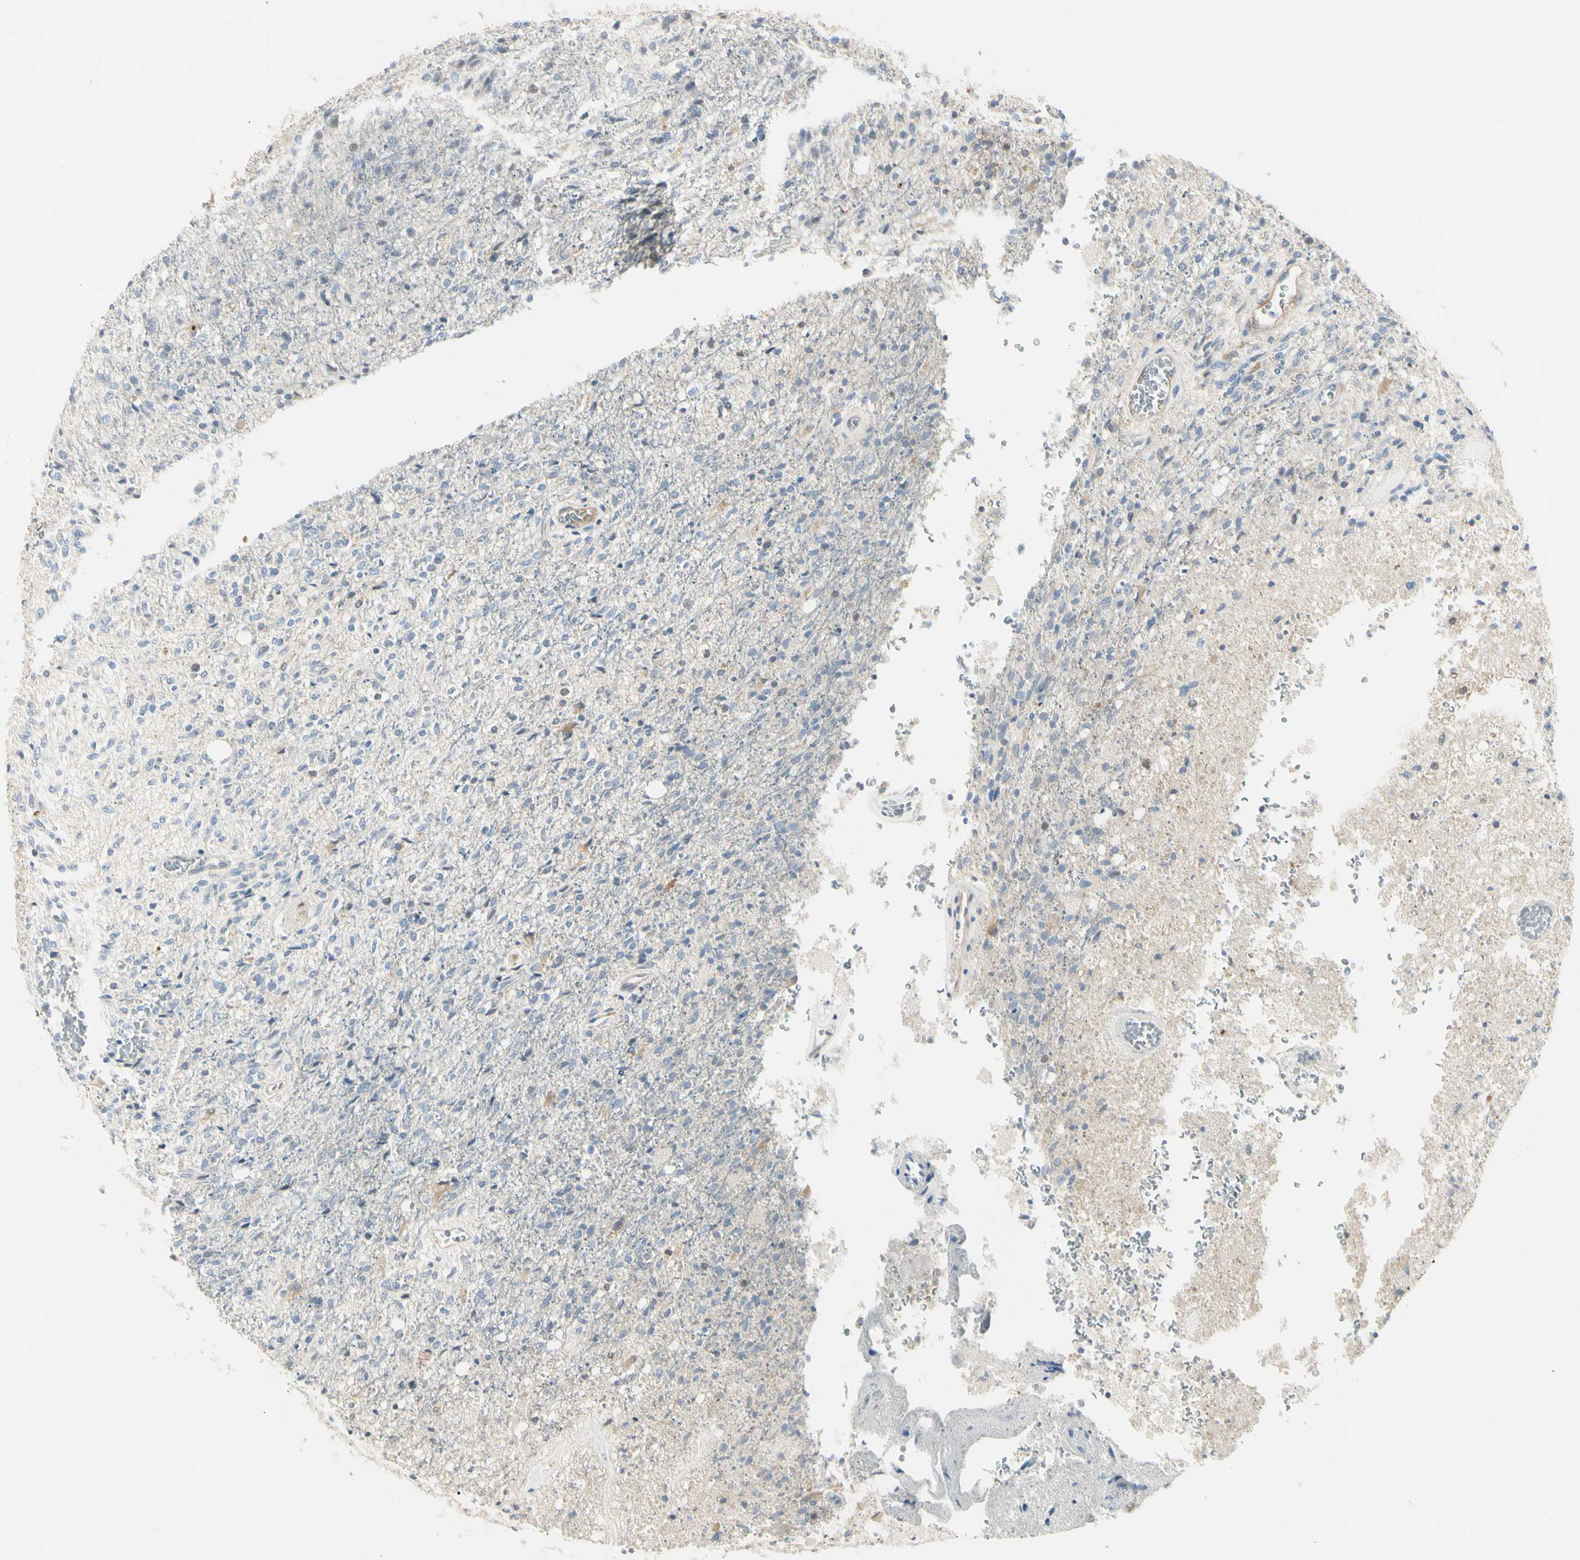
{"staining": {"intensity": "negative", "quantity": "none", "location": "none"}, "tissue": "glioma", "cell_type": "Tumor cells", "image_type": "cancer", "snomed": [{"axis": "morphology", "description": "Normal tissue, NOS"}, {"axis": "morphology", "description": "Glioma, malignant, High grade"}, {"axis": "topography", "description": "Cerebral cortex"}], "caption": "Immunohistochemistry image of human glioma stained for a protein (brown), which displays no expression in tumor cells. (DAB (3,3'-diaminobenzidine) immunohistochemistry visualized using brightfield microscopy, high magnification).", "gene": "NFKB2", "patient": {"sex": "male", "age": 77}}